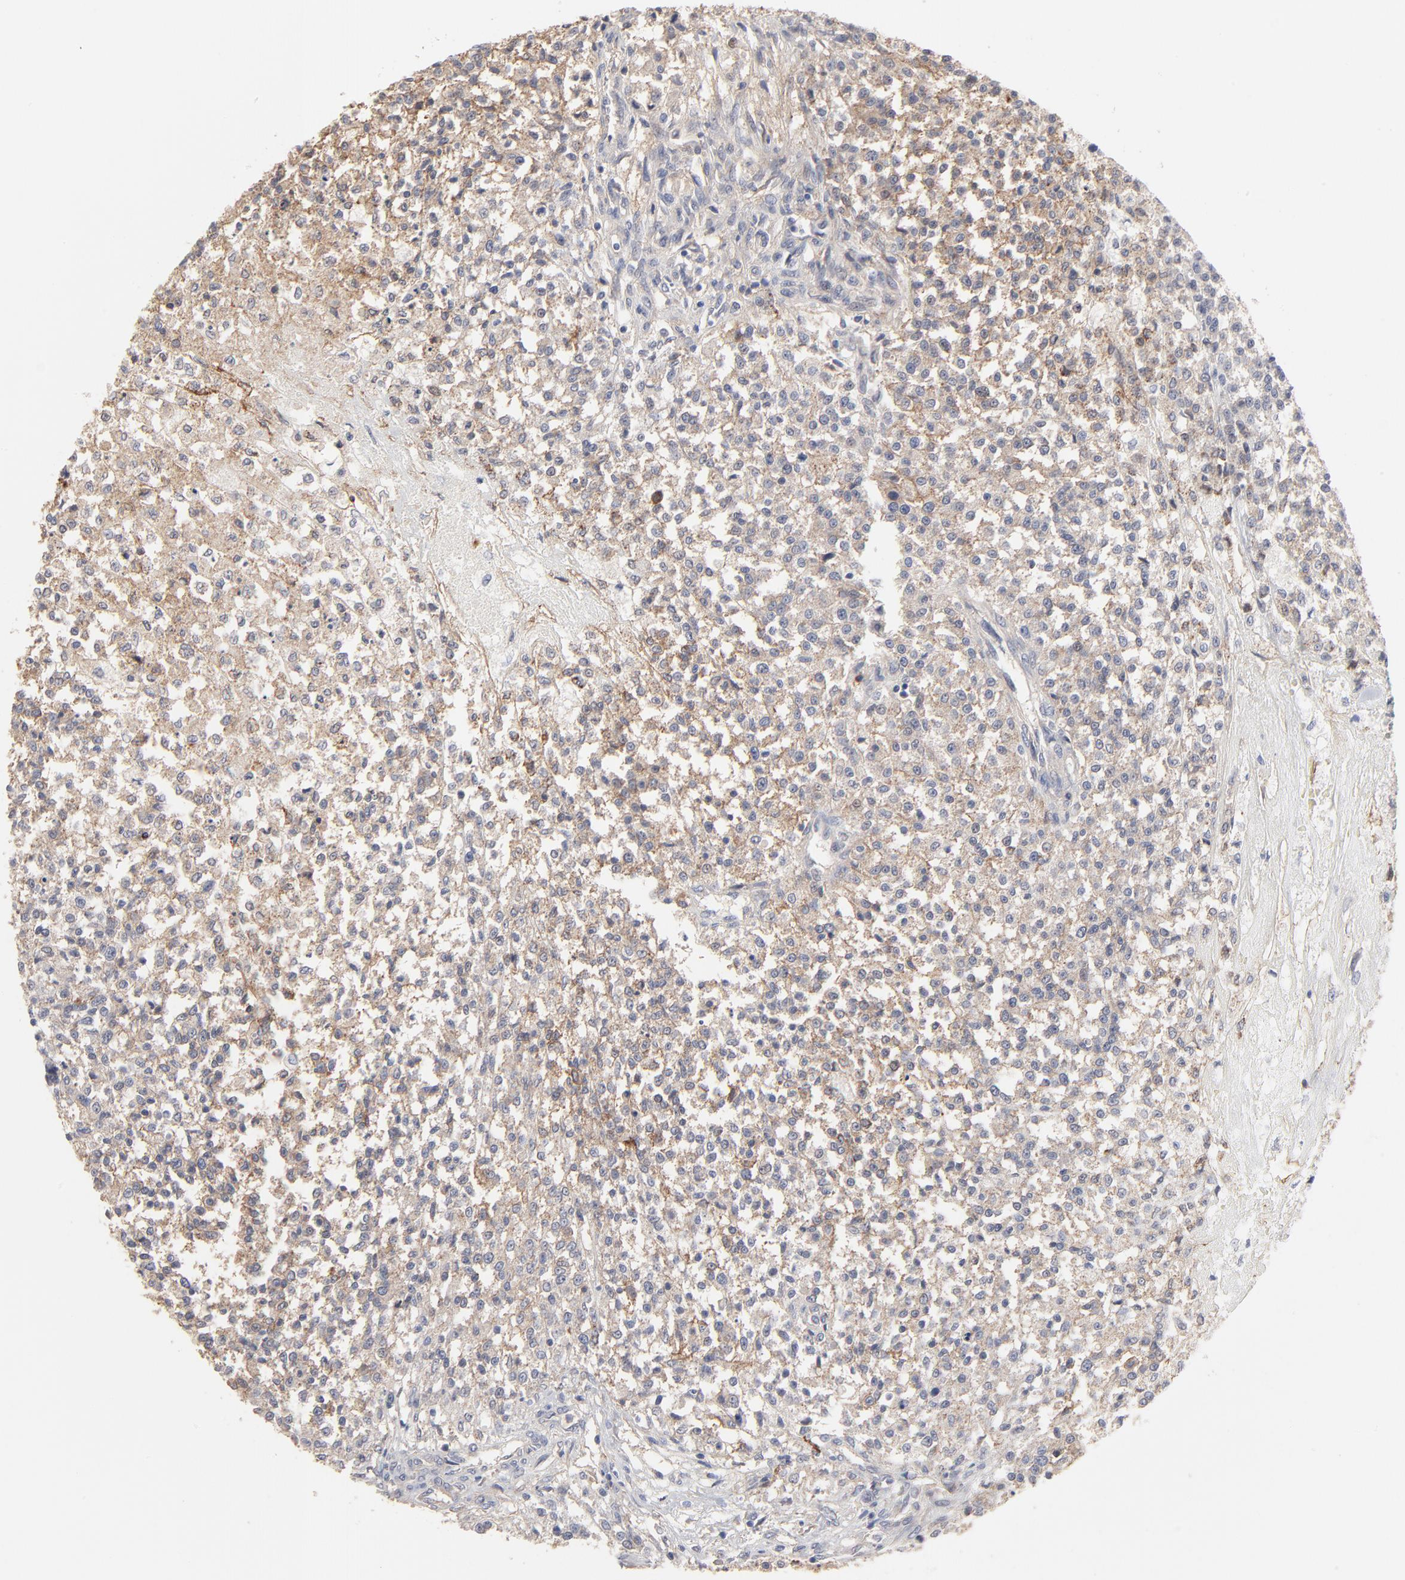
{"staining": {"intensity": "moderate", "quantity": ">75%", "location": "cytoplasmic/membranous"}, "tissue": "testis cancer", "cell_type": "Tumor cells", "image_type": "cancer", "snomed": [{"axis": "morphology", "description": "Seminoma, NOS"}, {"axis": "topography", "description": "Testis"}], "caption": "Tumor cells show moderate cytoplasmic/membranous positivity in about >75% of cells in testis seminoma.", "gene": "SLC16A1", "patient": {"sex": "male", "age": 59}}